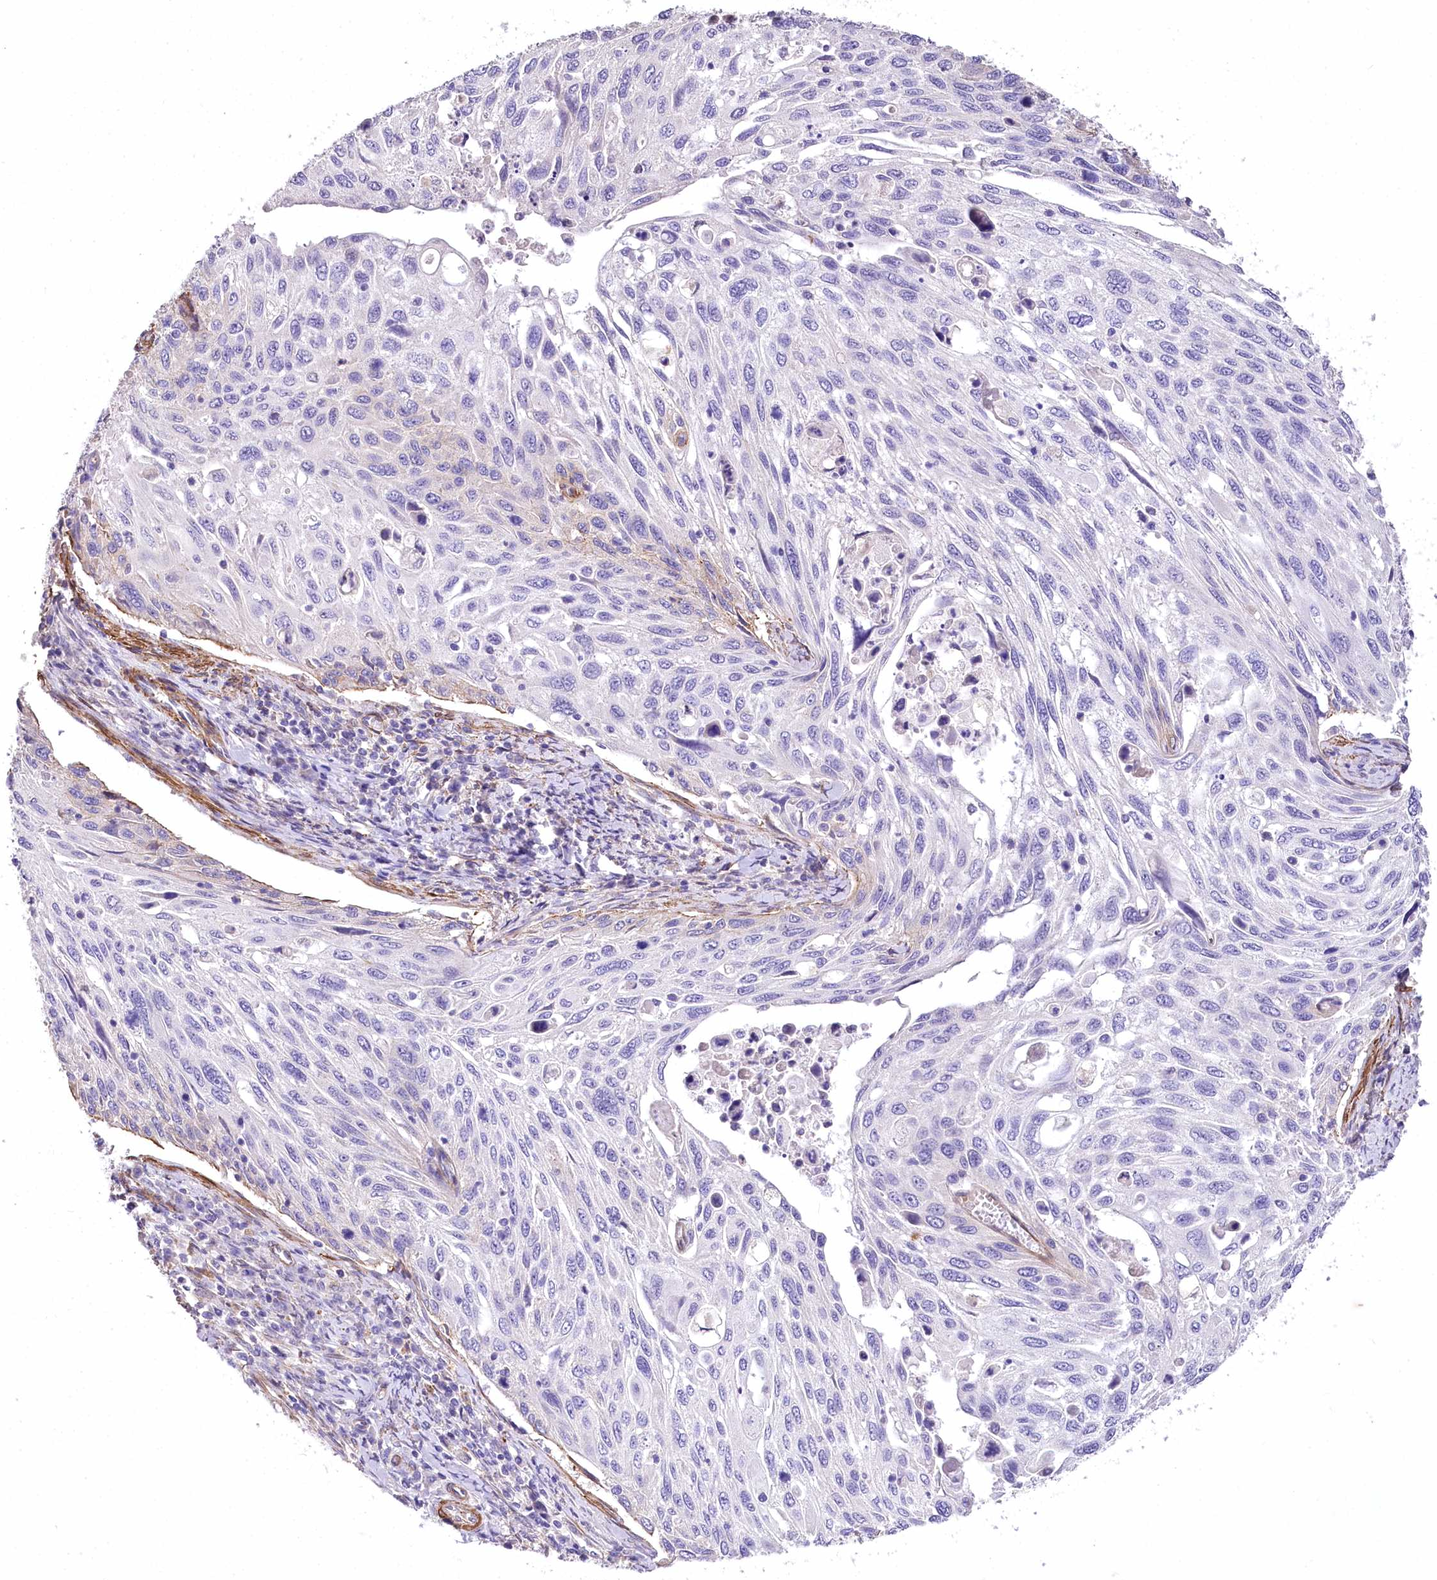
{"staining": {"intensity": "negative", "quantity": "none", "location": "none"}, "tissue": "cervical cancer", "cell_type": "Tumor cells", "image_type": "cancer", "snomed": [{"axis": "morphology", "description": "Squamous cell carcinoma, NOS"}, {"axis": "topography", "description": "Cervix"}], "caption": "The IHC micrograph has no significant expression in tumor cells of squamous cell carcinoma (cervical) tissue.", "gene": "RDH16", "patient": {"sex": "female", "age": 70}}